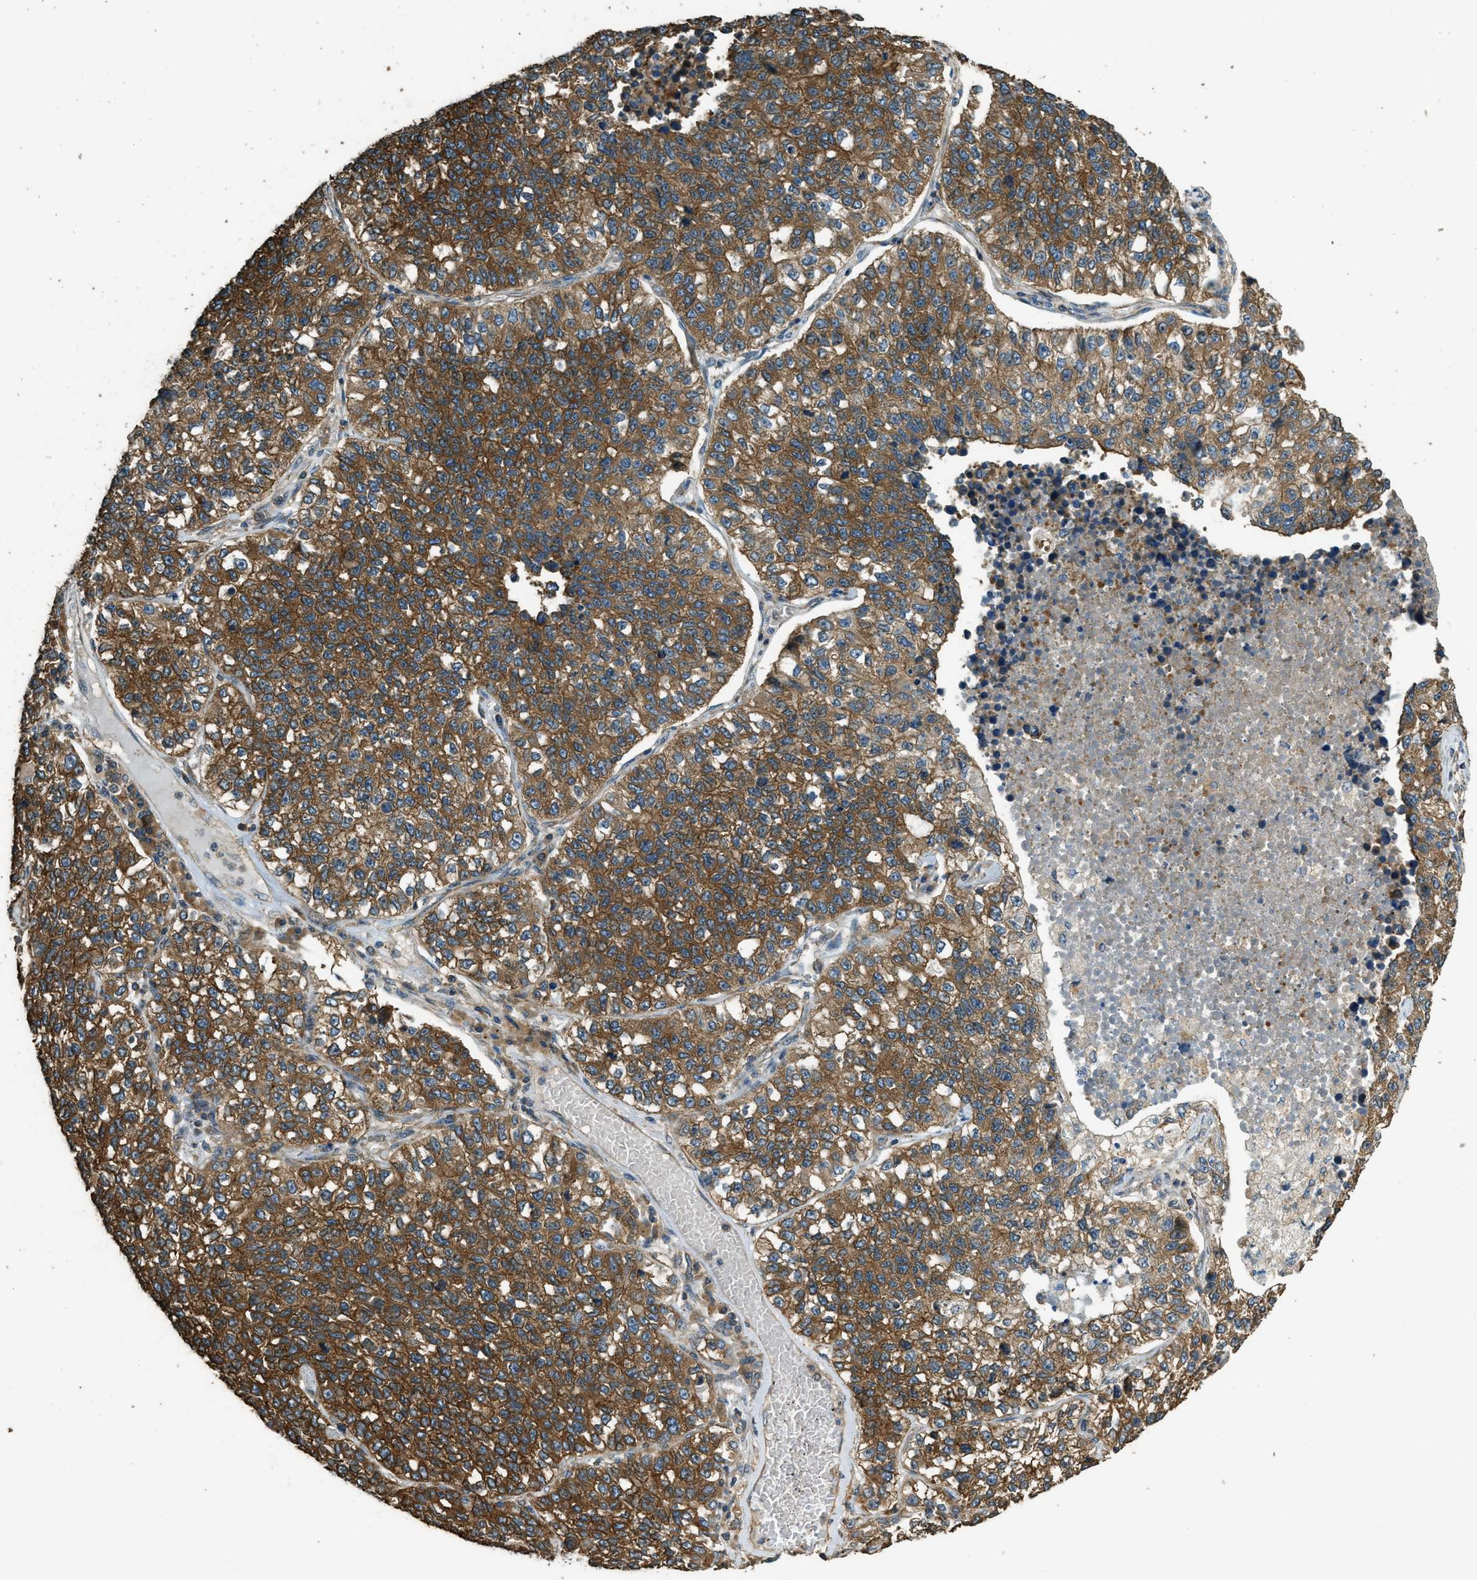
{"staining": {"intensity": "strong", "quantity": ">75%", "location": "cytoplasmic/membranous"}, "tissue": "lung cancer", "cell_type": "Tumor cells", "image_type": "cancer", "snomed": [{"axis": "morphology", "description": "Adenocarcinoma, NOS"}, {"axis": "topography", "description": "Lung"}], "caption": "Lung cancer (adenocarcinoma) stained for a protein (brown) exhibits strong cytoplasmic/membranous positive positivity in approximately >75% of tumor cells.", "gene": "MARS1", "patient": {"sex": "male", "age": 49}}